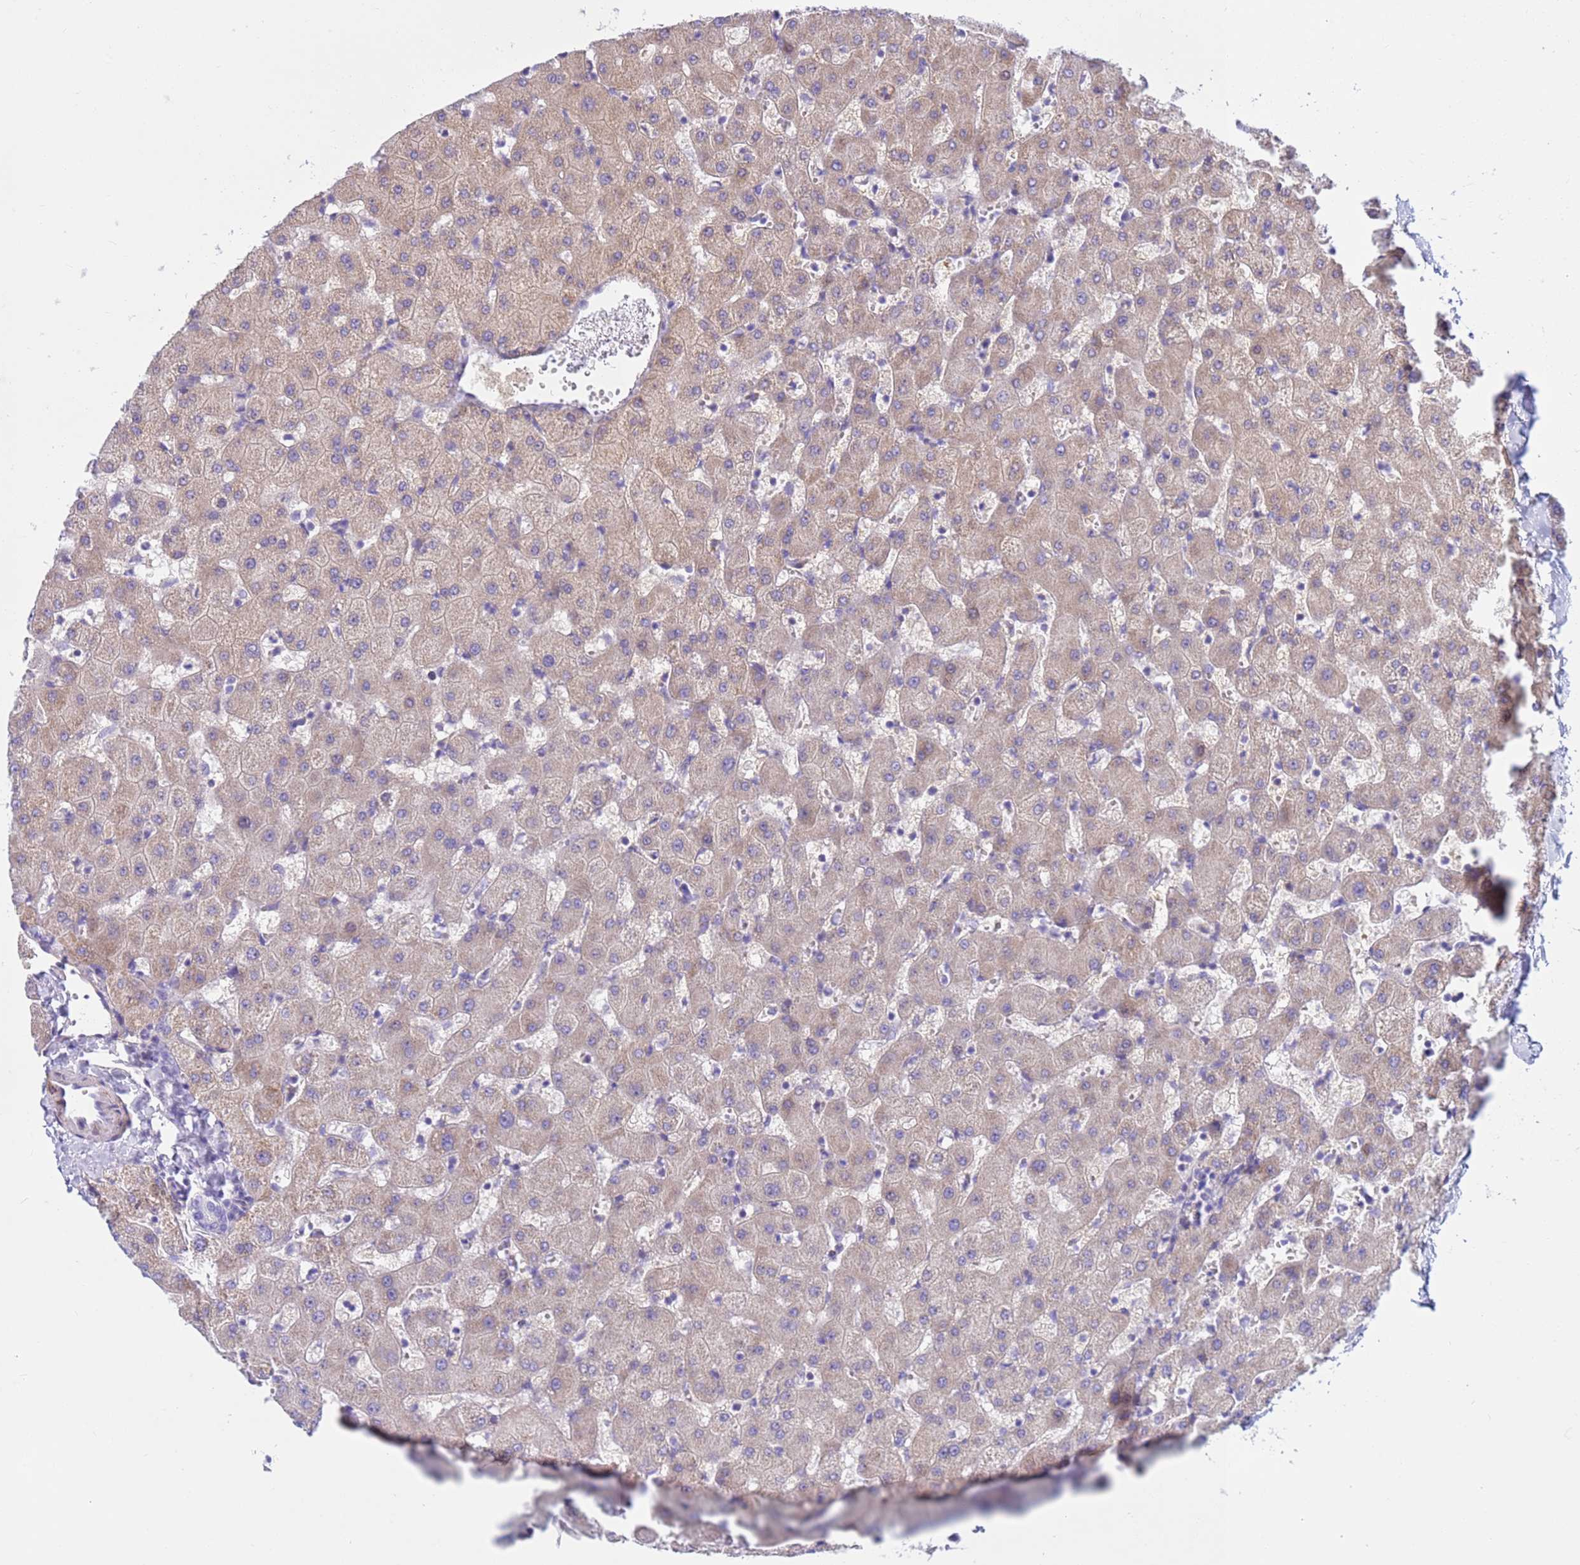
{"staining": {"intensity": "negative", "quantity": "none", "location": "none"}, "tissue": "liver", "cell_type": "Cholangiocytes", "image_type": "normal", "snomed": [{"axis": "morphology", "description": "Normal tissue, NOS"}, {"axis": "topography", "description": "Liver"}], "caption": "Immunohistochemistry photomicrograph of benign liver: liver stained with DAB (3,3'-diaminobenzidine) demonstrates no significant protein positivity in cholangiocytes. The staining is performed using DAB (3,3'-diaminobenzidine) brown chromogen with nuclei counter-stained in using hematoxylin.", "gene": "P2RX7", "patient": {"sex": "female", "age": 63}}